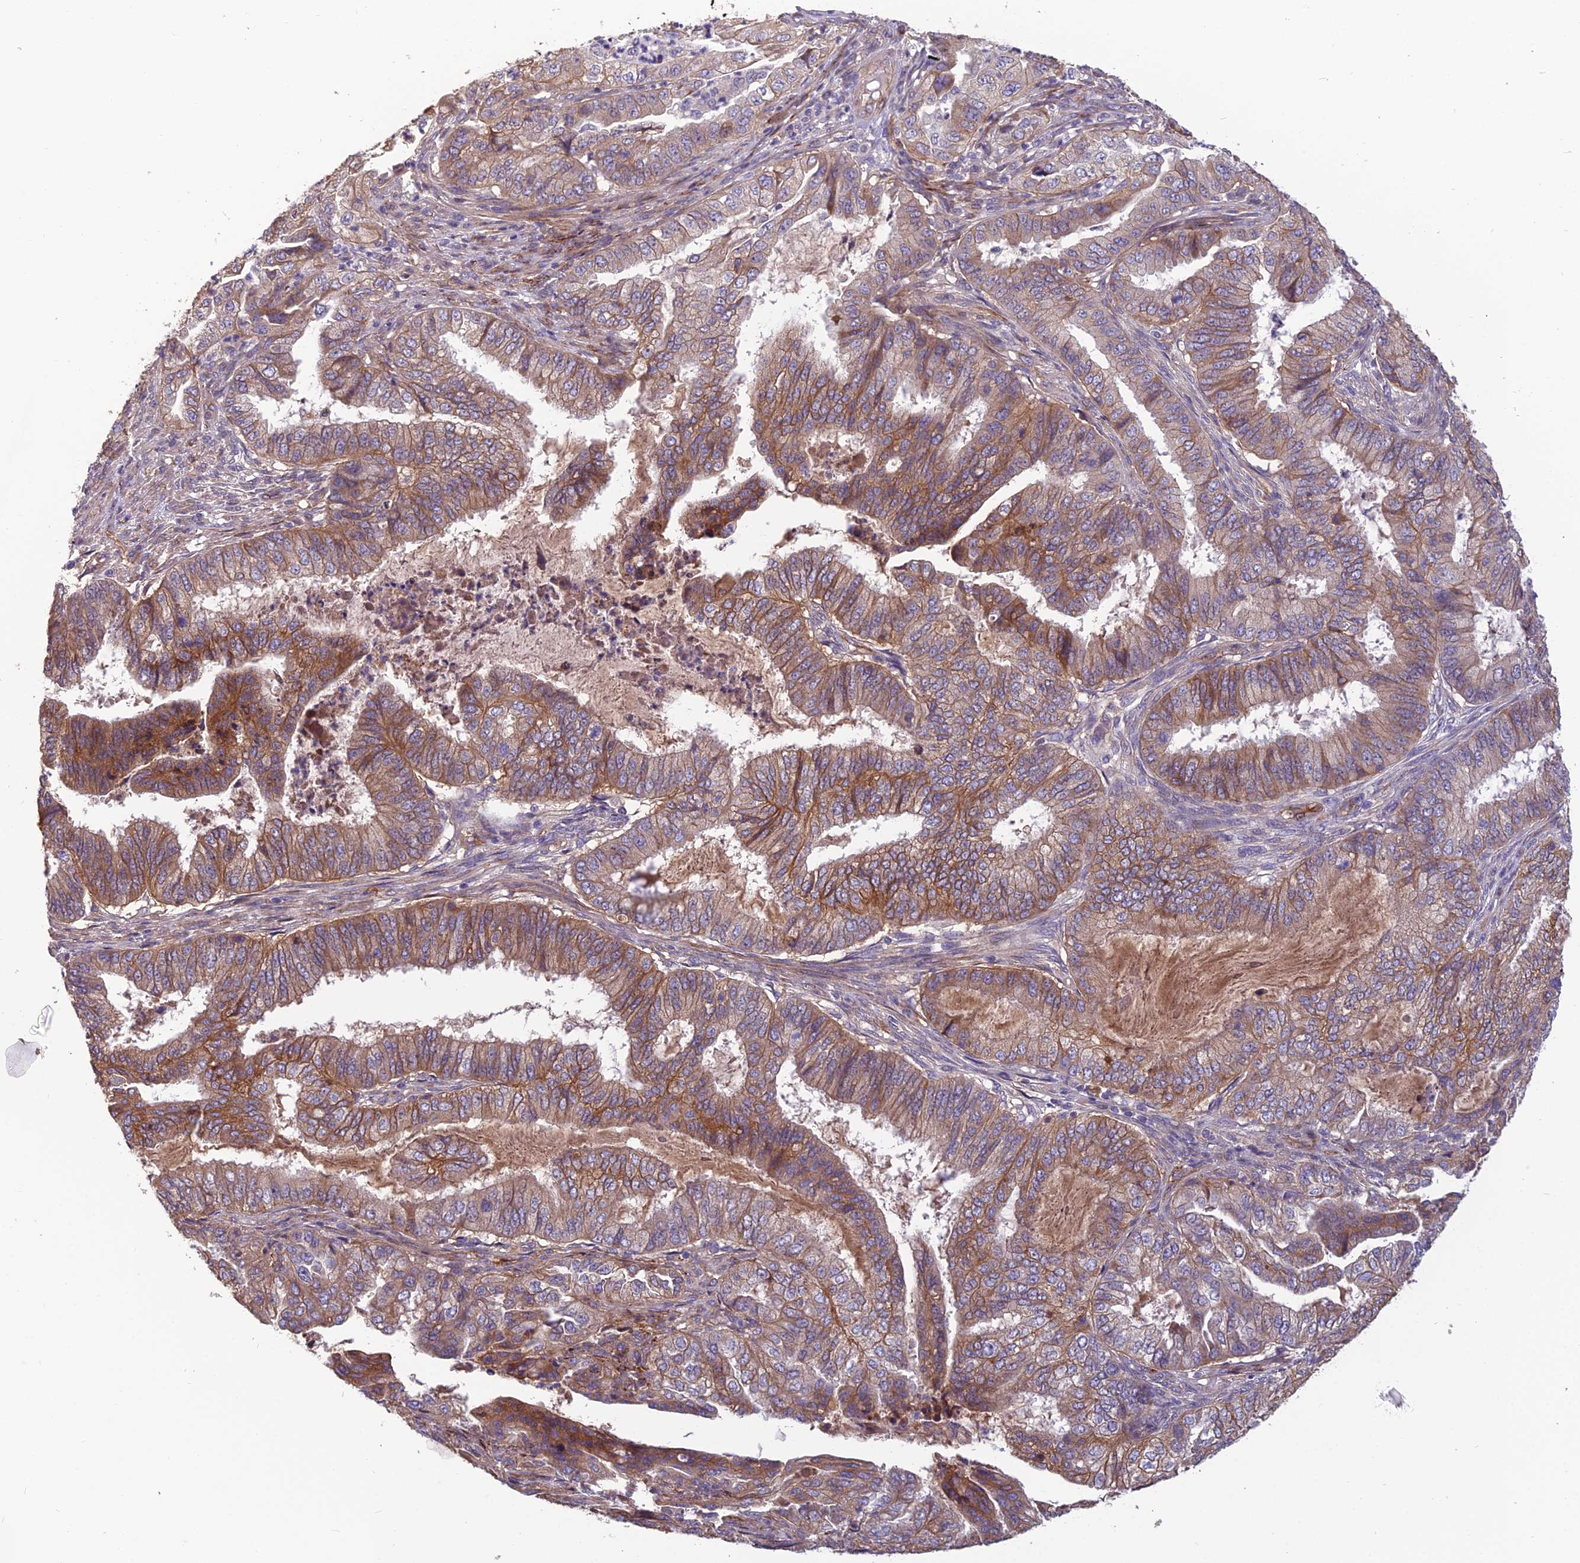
{"staining": {"intensity": "moderate", "quantity": ">75%", "location": "cytoplasmic/membranous"}, "tissue": "endometrial cancer", "cell_type": "Tumor cells", "image_type": "cancer", "snomed": [{"axis": "morphology", "description": "Adenocarcinoma, NOS"}, {"axis": "topography", "description": "Endometrium"}], "caption": "A photomicrograph of human adenocarcinoma (endometrial) stained for a protein demonstrates moderate cytoplasmic/membranous brown staining in tumor cells.", "gene": "TSPAN15", "patient": {"sex": "female", "age": 51}}